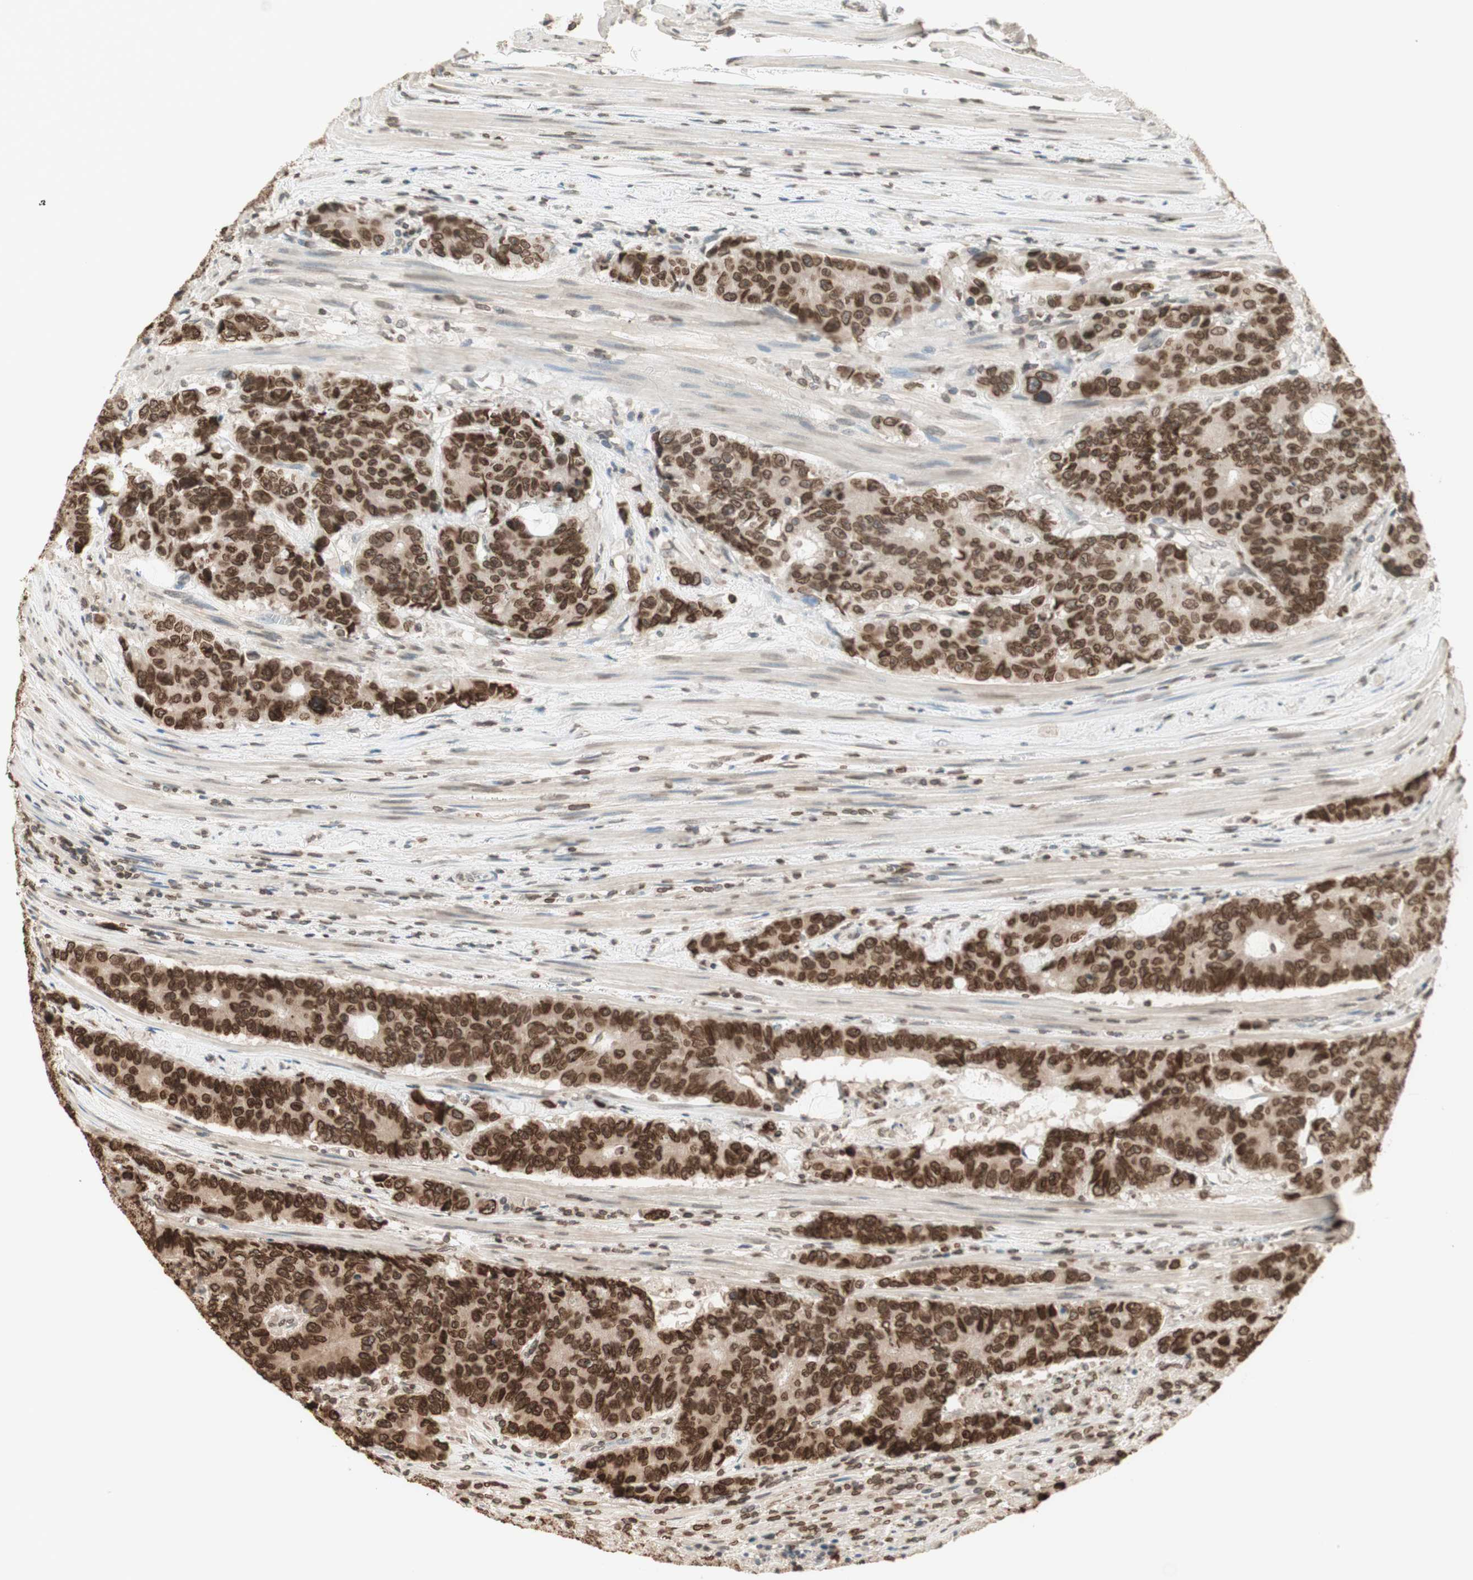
{"staining": {"intensity": "moderate", "quantity": ">75%", "location": "cytoplasmic/membranous,nuclear"}, "tissue": "colorectal cancer", "cell_type": "Tumor cells", "image_type": "cancer", "snomed": [{"axis": "morphology", "description": "Adenocarcinoma, NOS"}, {"axis": "topography", "description": "Colon"}], "caption": "About >75% of tumor cells in colorectal cancer (adenocarcinoma) demonstrate moderate cytoplasmic/membranous and nuclear protein staining as visualized by brown immunohistochemical staining.", "gene": "TMPO", "patient": {"sex": "female", "age": 86}}